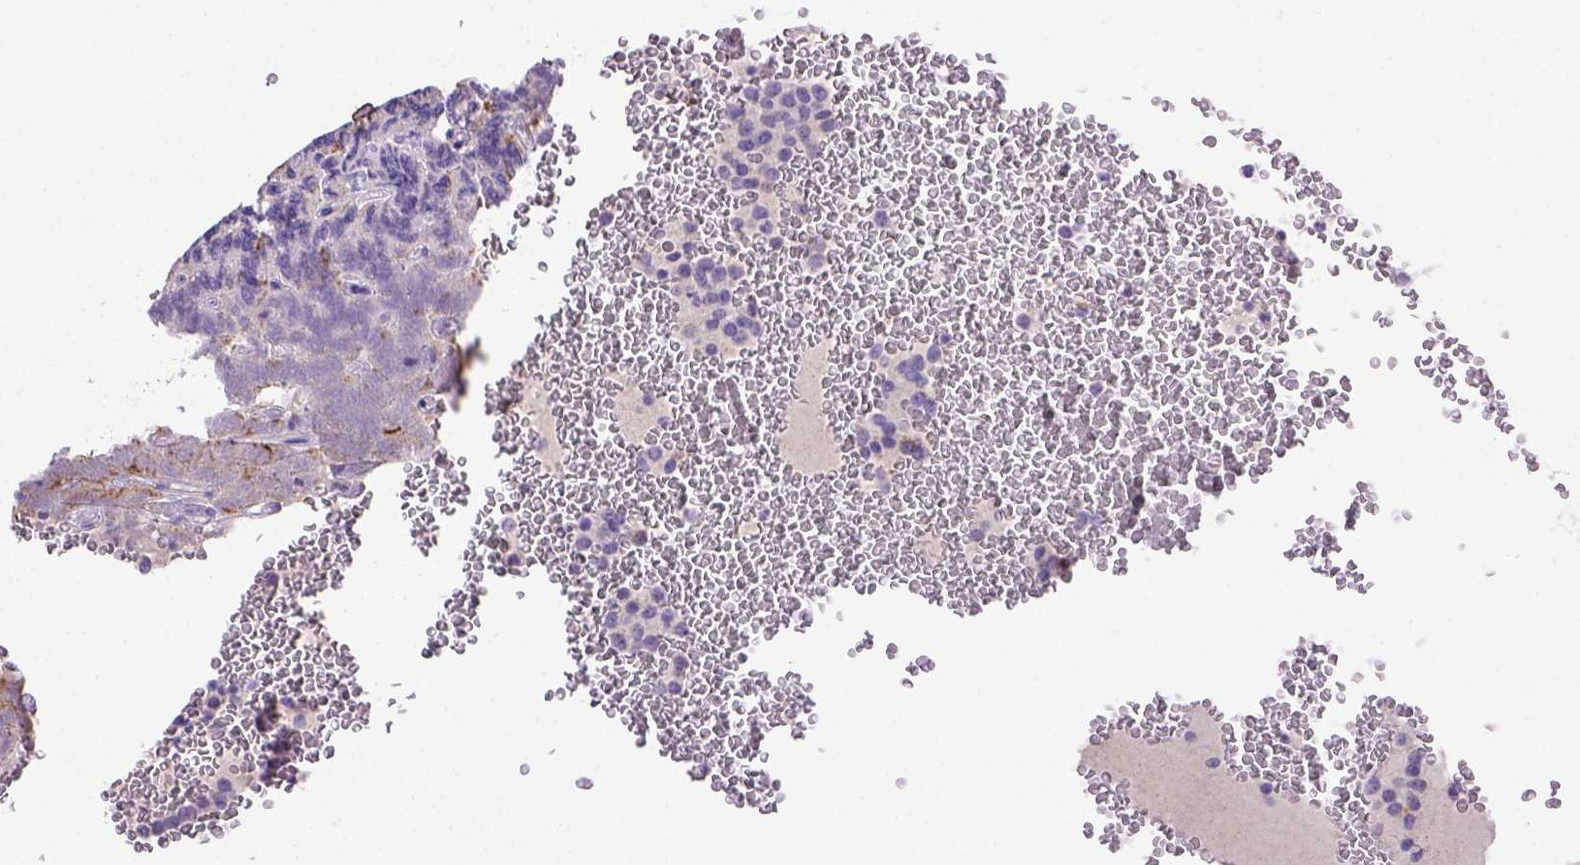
{"staining": {"intensity": "negative", "quantity": "none", "location": "none"}, "tissue": "carcinoid", "cell_type": "Tumor cells", "image_type": "cancer", "snomed": [{"axis": "morphology", "description": "Carcinoid, malignant, NOS"}, {"axis": "topography", "description": "Pancreas"}], "caption": "The photomicrograph displays no significant positivity in tumor cells of carcinoid.", "gene": "B3GAT1", "patient": {"sex": "male", "age": 36}}